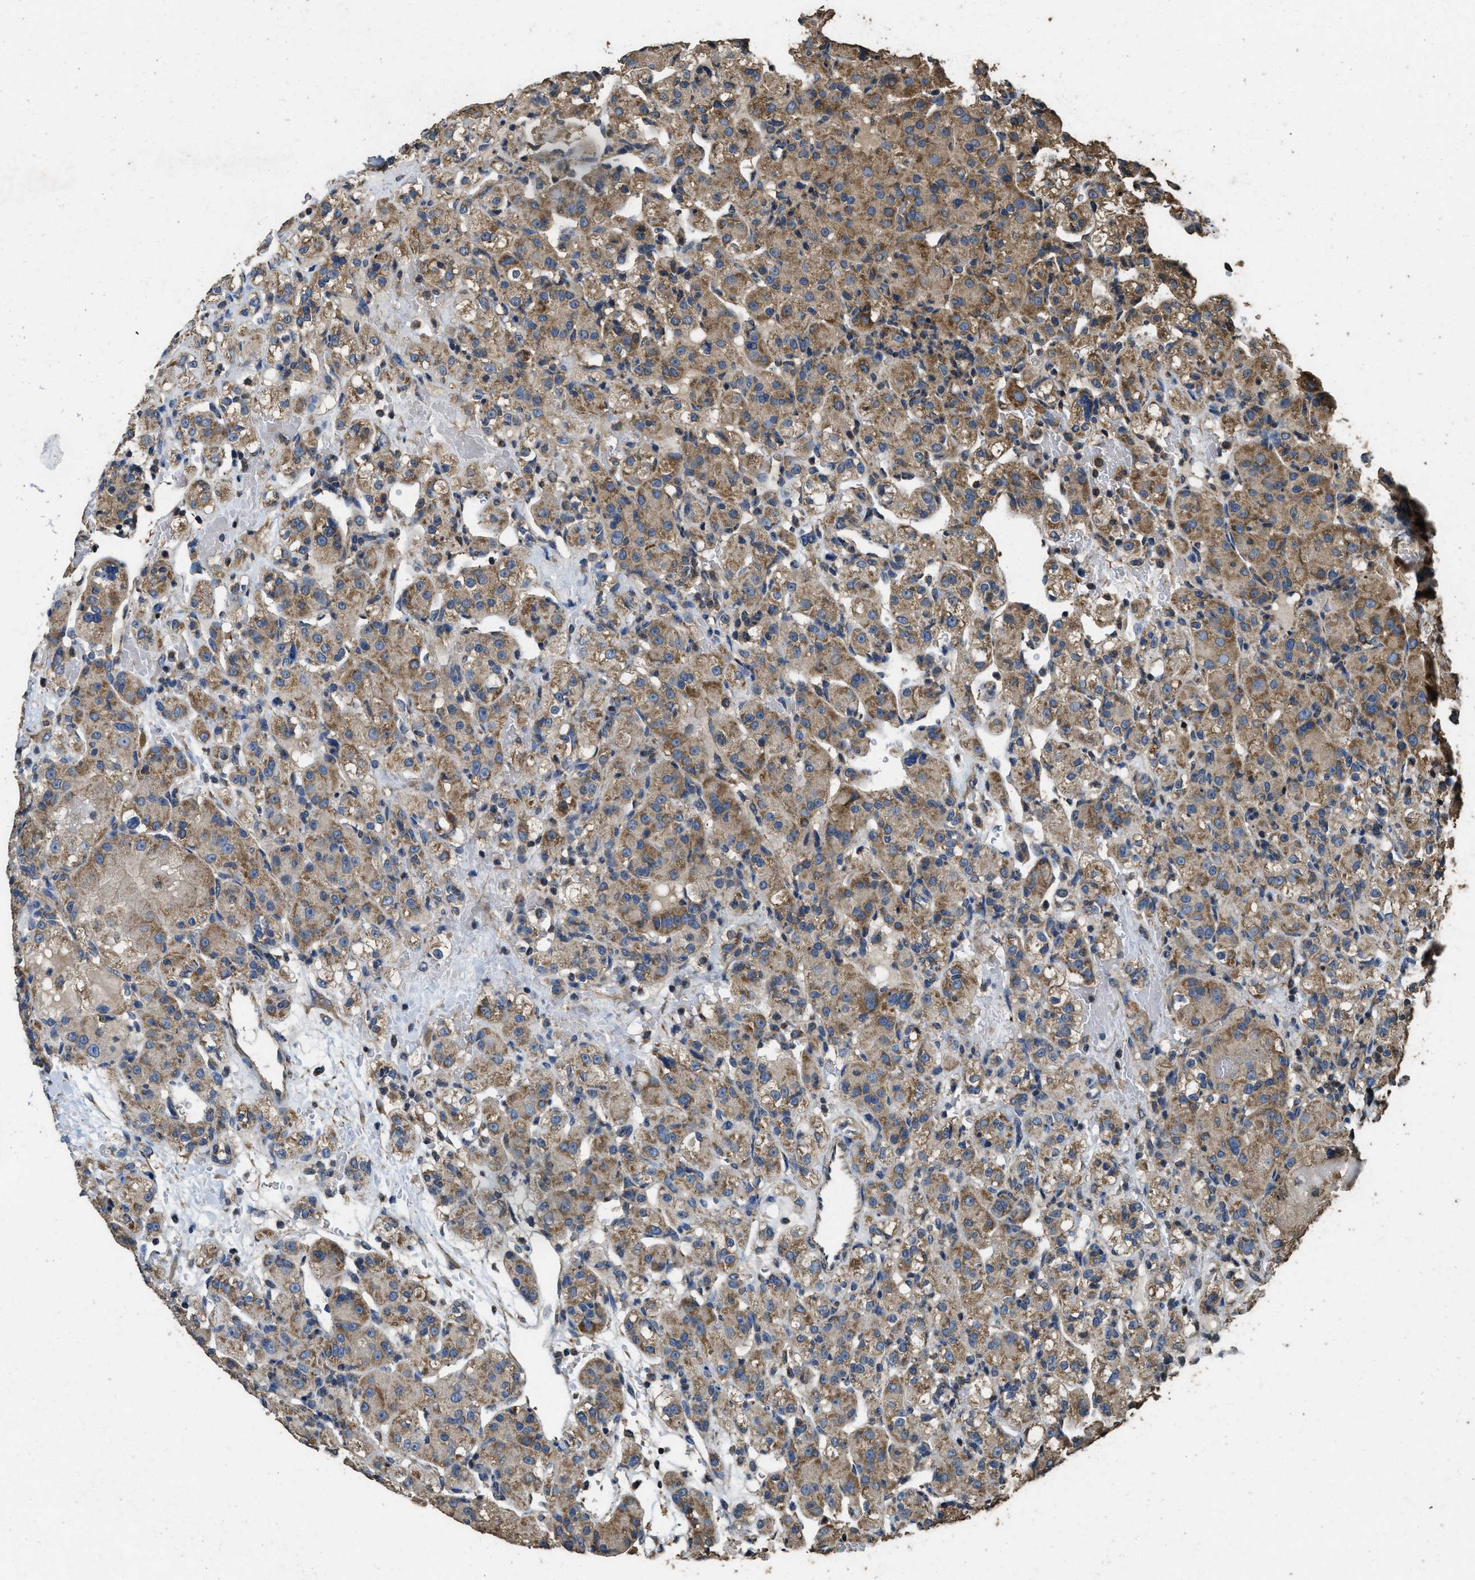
{"staining": {"intensity": "moderate", "quantity": ">75%", "location": "cytoplasmic/membranous"}, "tissue": "renal cancer", "cell_type": "Tumor cells", "image_type": "cancer", "snomed": [{"axis": "morphology", "description": "Normal tissue, NOS"}, {"axis": "morphology", "description": "Adenocarcinoma, NOS"}, {"axis": "topography", "description": "Kidney"}], "caption": "There is medium levels of moderate cytoplasmic/membranous staining in tumor cells of adenocarcinoma (renal), as demonstrated by immunohistochemical staining (brown color).", "gene": "CYRIA", "patient": {"sex": "male", "age": 61}}